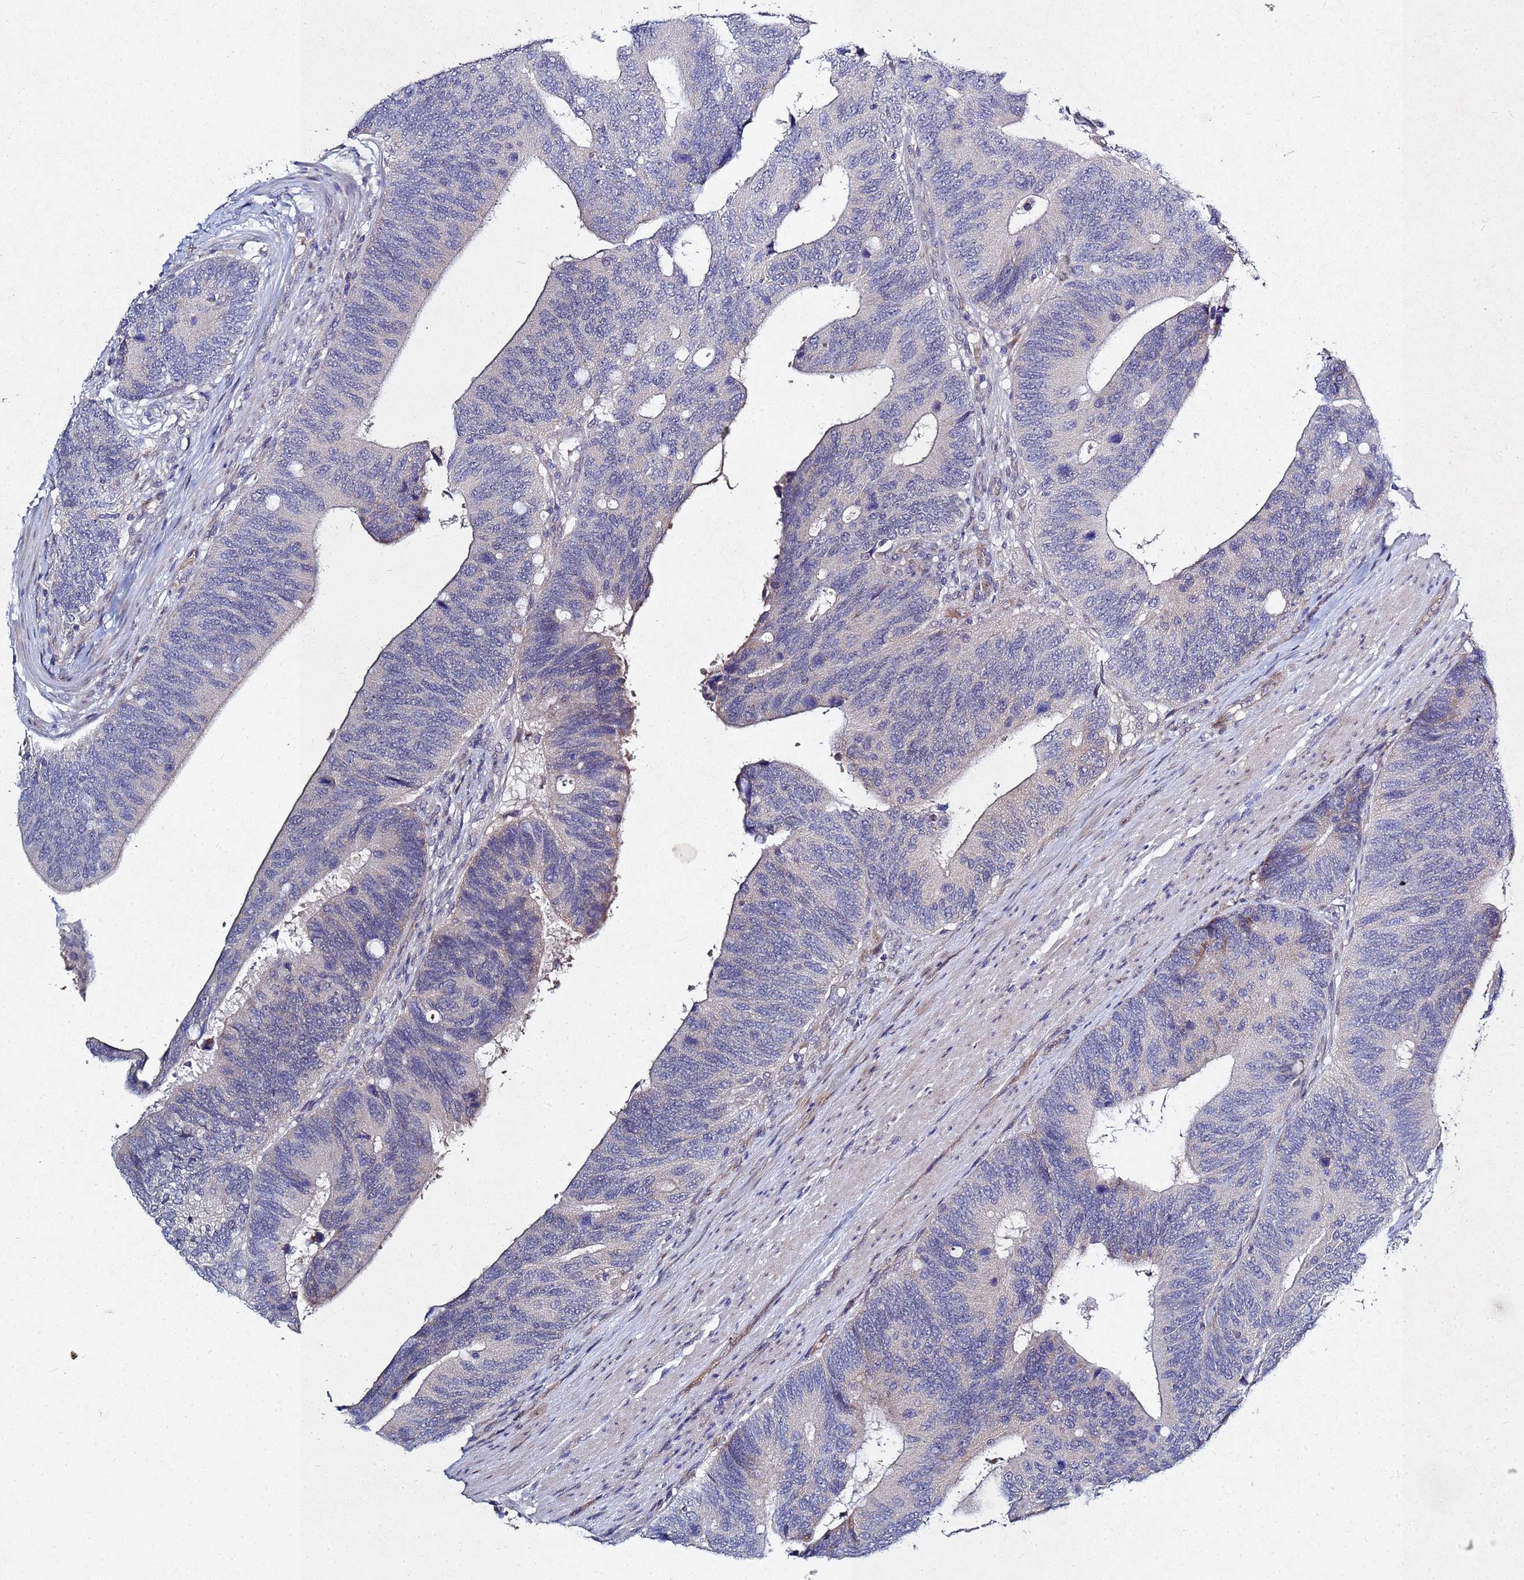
{"staining": {"intensity": "moderate", "quantity": "<25%", "location": "cytoplasmic/membranous"}, "tissue": "colorectal cancer", "cell_type": "Tumor cells", "image_type": "cancer", "snomed": [{"axis": "morphology", "description": "Adenocarcinoma, NOS"}, {"axis": "topography", "description": "Colon"}], "caption": "A brown stain shows moderate cytoplasmic/membranous expression of a protein in adenocarcinoma (colorectal) tumor cells. (IHC, brightfield microscopy, high magnification).", "gene": "TNPO2", "patient": {"sex": "male", "age": 87}}